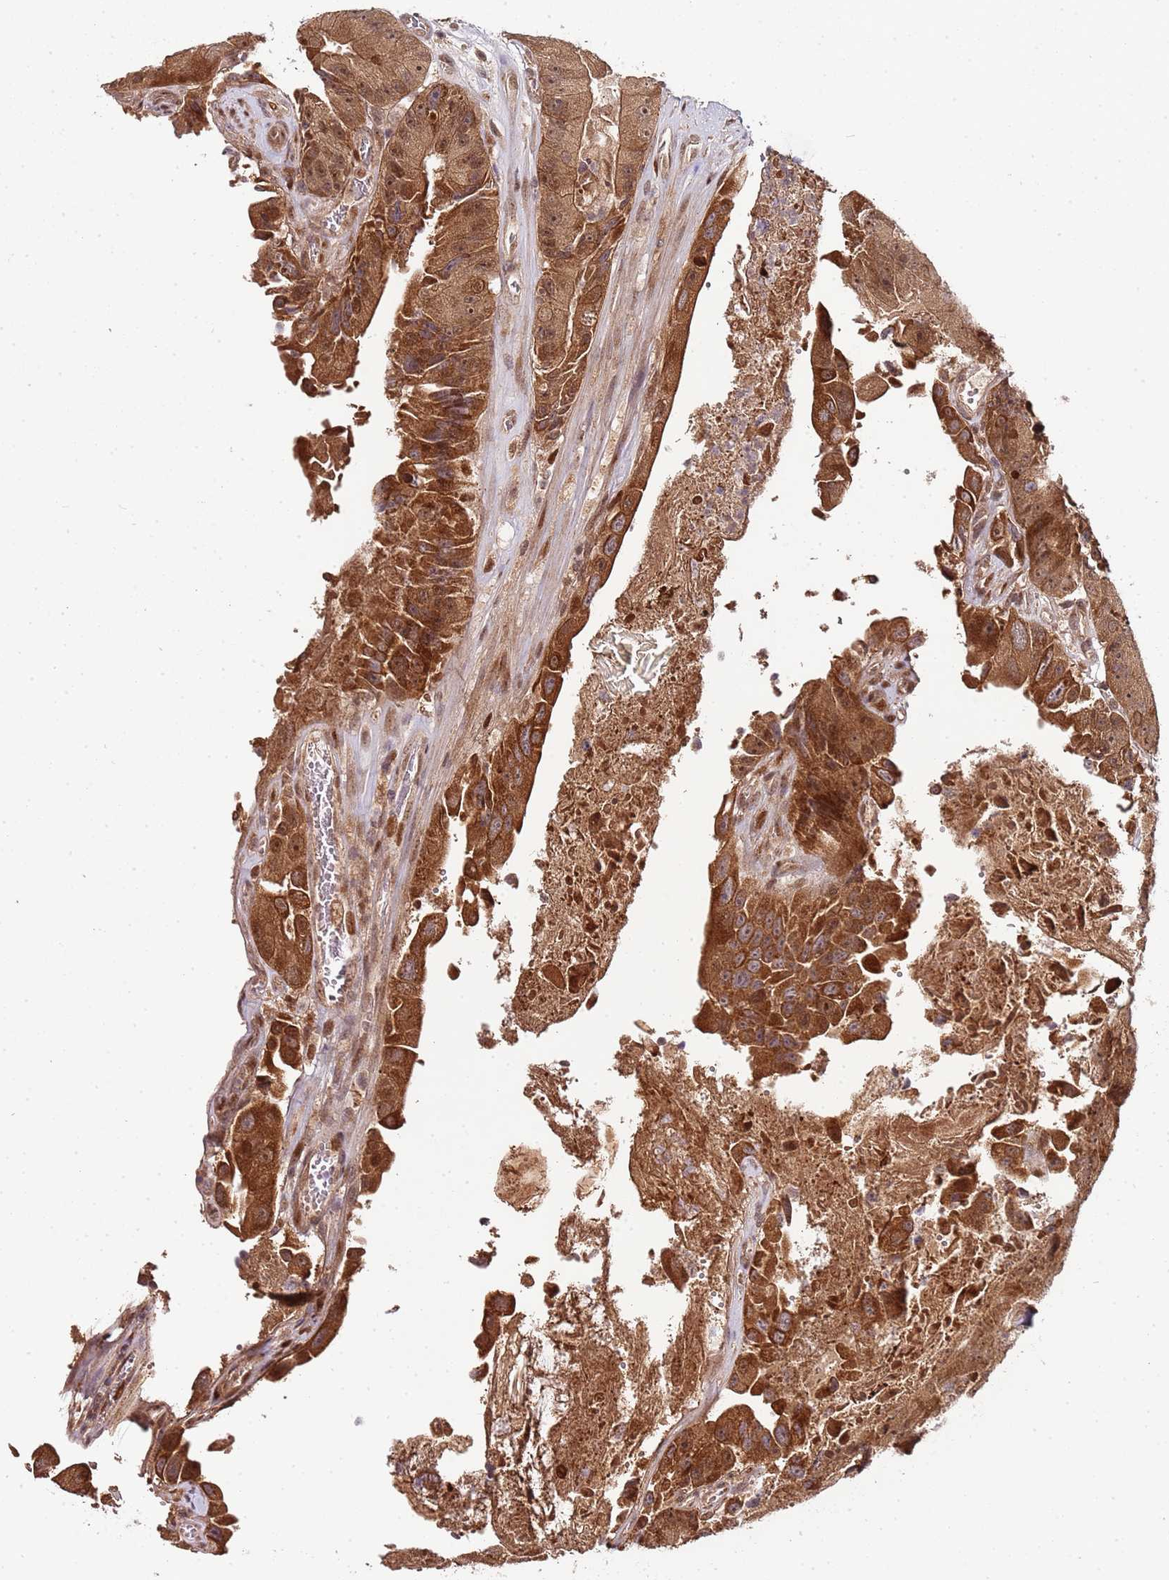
{"staining": {"intensity": "strong", "quantity": ">75%", "location": "cytoplasmic/membranous,nuclear"}, "tissue": "colorectal cancer", "cell_type": "Tumor cells", "image_type": "cancer", "snomed": [{"axis": "morphology", "description": "Adenocarcinoma, NOS"}, {"axis": "topography", "description": "Colon"}], "caption": "Colorectal adenocarcinoma tissue demonstrates strong cytoplasmic/membranous and nuclear positivity in approximately >75% of tumor cells", "gene": "EDC3", "patient": {"sex": "female", "age": 86}}